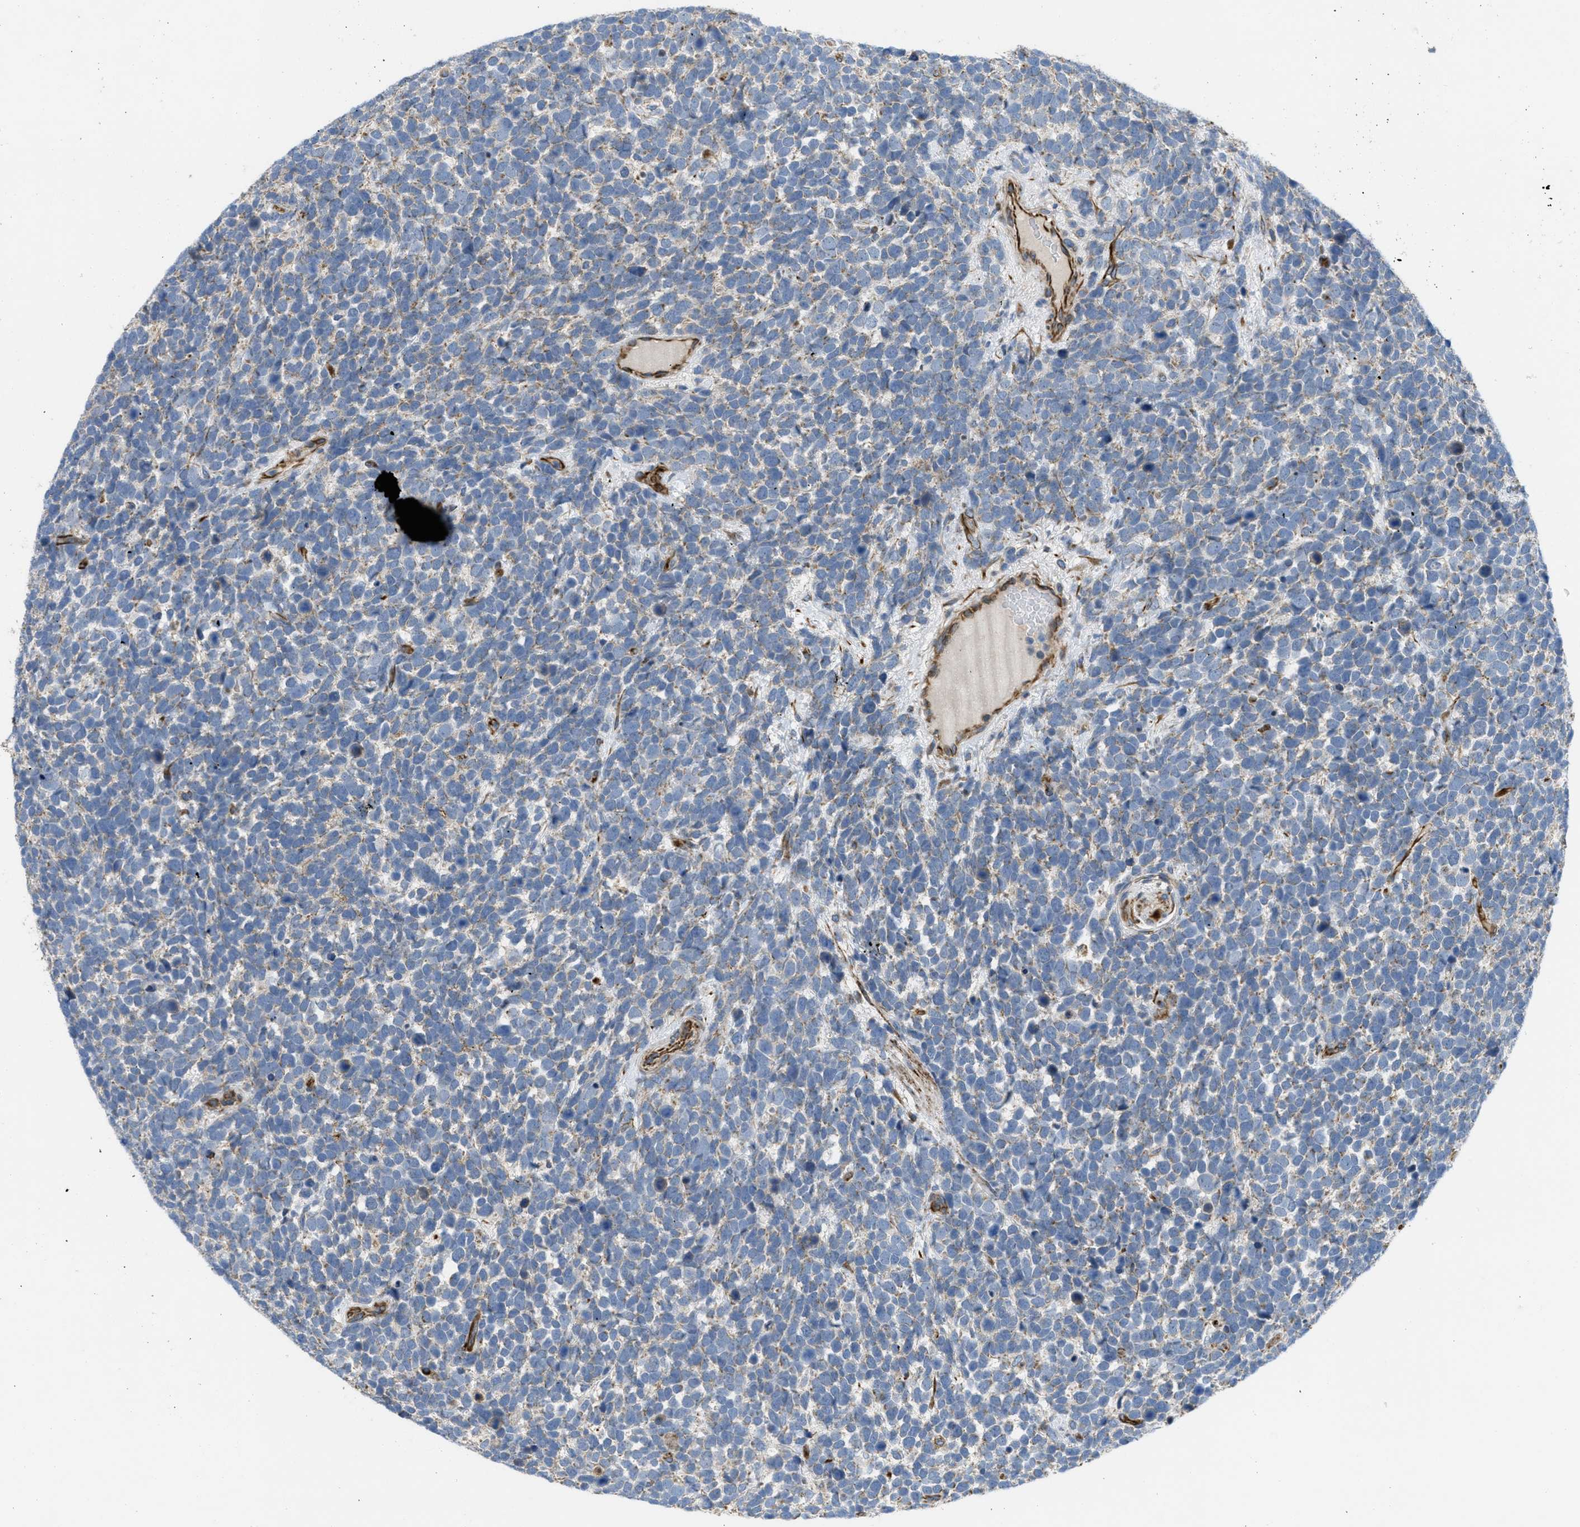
{"staining": {"intensity": "negative", "quantity": "none", "location": "none"}, "tissue": "urothelial cancer", "cell_type": "Tumor cells", "image_type": "cancer", "snomed": [{"axis": "morphology", "description": "Urothelial carcinoma, High grade"}, {"axis": "topography", "description": "Urinary bladder"}], "caption": "Protein analysis of urothelial cancer displays no significant staining in tumor cells. (IHC, brightfield microscopy, high magnification).", "gene": "BTN3A1", "patient": {"sex": "female", "age": 82}}